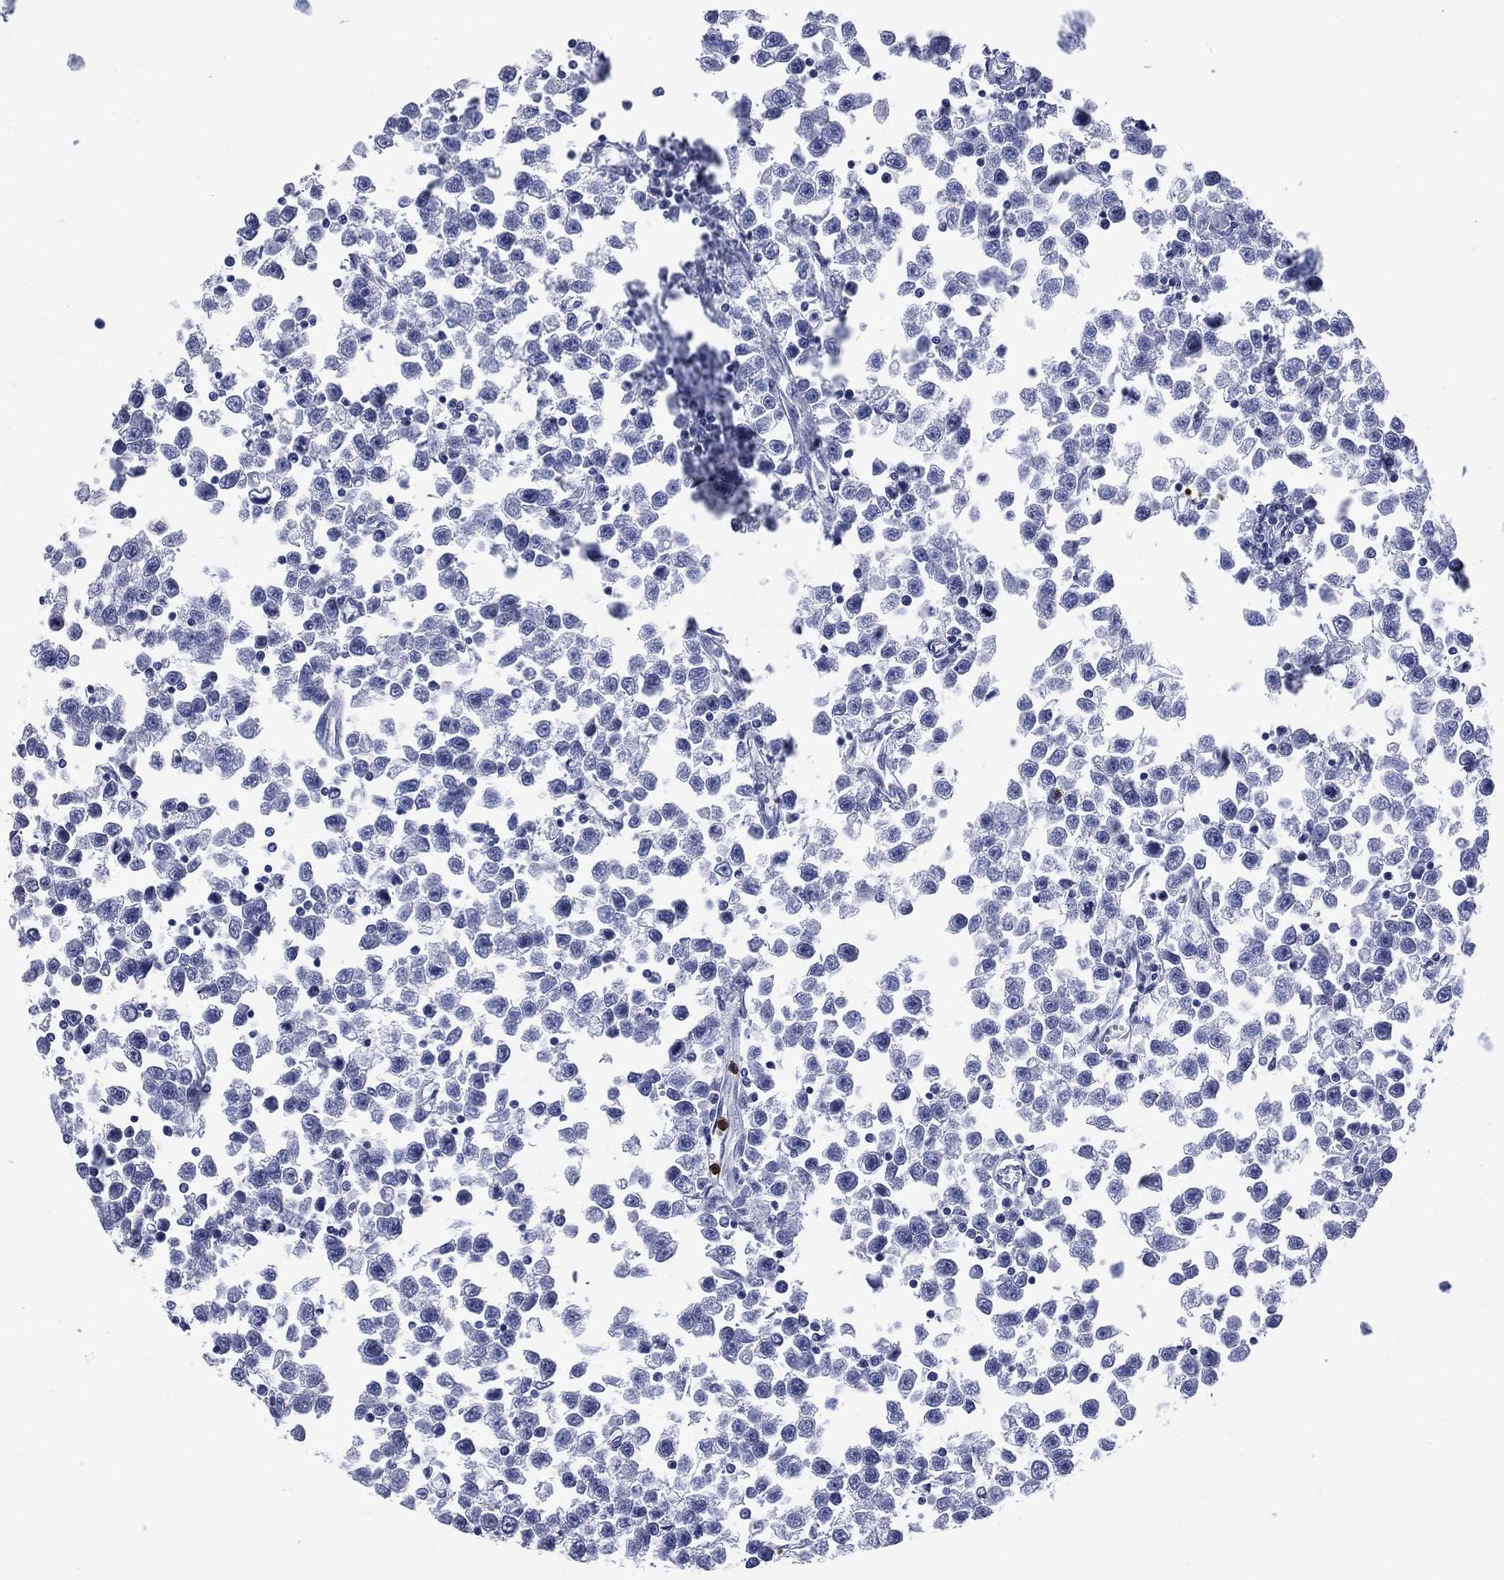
{"staining": {"intensity": "negative", "quantity": "none", "location": "none"}, "tissue": "testis cancer", "cell_type": "Tumor cells", "image_type": "cancer", "snomed": [{"axis": "morphology", "description": "Seminoma, NOS"}, {"axis": "topography", "description": "Testis"}], "caption": "Testis cancer was stained to show a protein in brown. There is no significant positivity in tumor cells. (Stains: DAB (3,3'-diaminobenzidine) IHC with hematoxylin counter stain, Microscopy: brightfield microscopy at high magnification).", "gene": "PGLYRP1", "patient": {"sex": "male", "age": 34}}